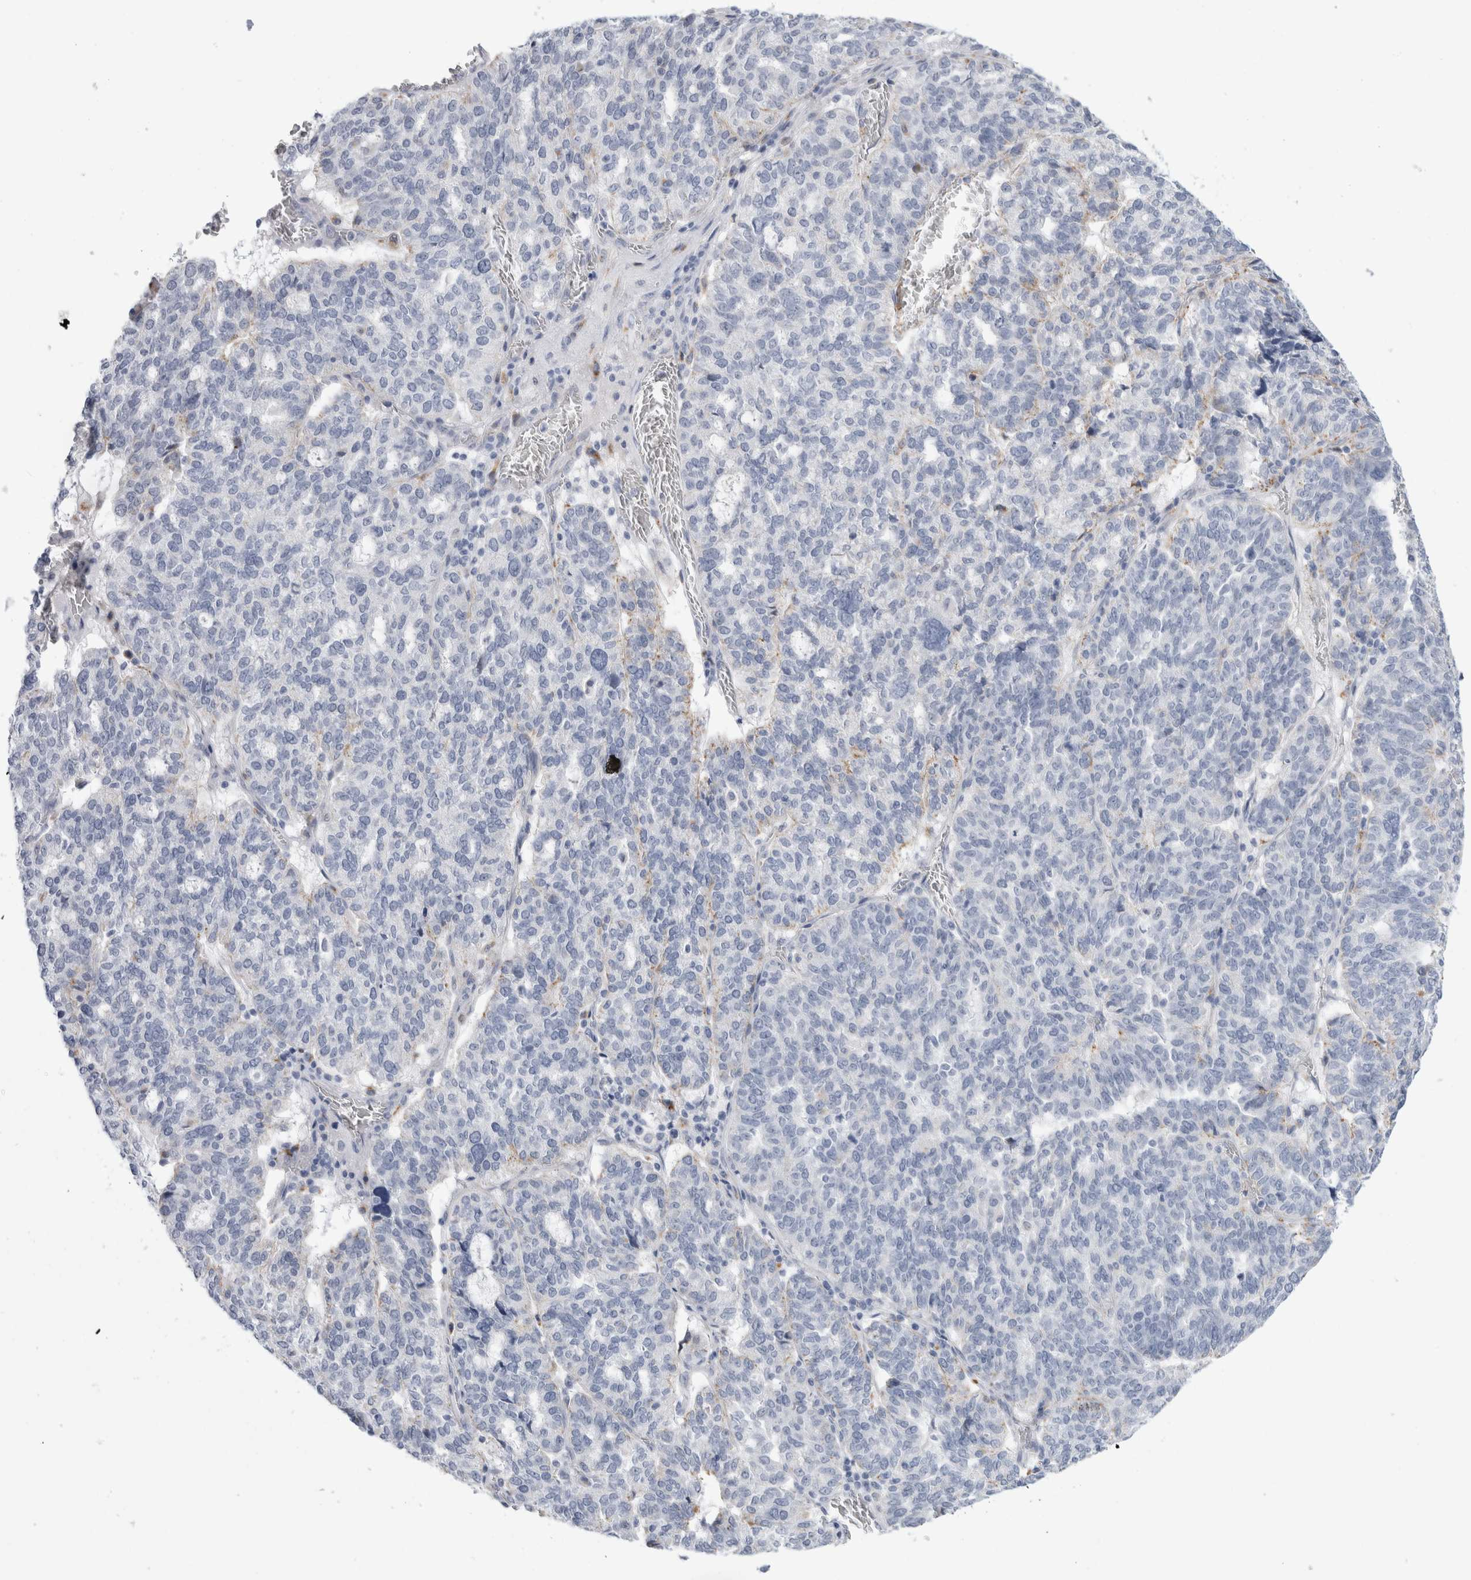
{"staining": {"intensity": "weak", "quantity": "<25%", "location": "cytoplasmic/membranous"}, "tissue": "ovarian cancer", "cell_type": "Tumor cells", "image_type": "cancer", "snomed": [{"axis": "morphology", "description": "Cystadenocarcinoma, serous, NOS"}, {"axis": "topography", "description": "Ovary"}], "caption": "Tumor cells are negative for brown protein staining in ovarian cancer.", "gene": "ANKMY1", "patient": {"sex": "female", "age": 59}}